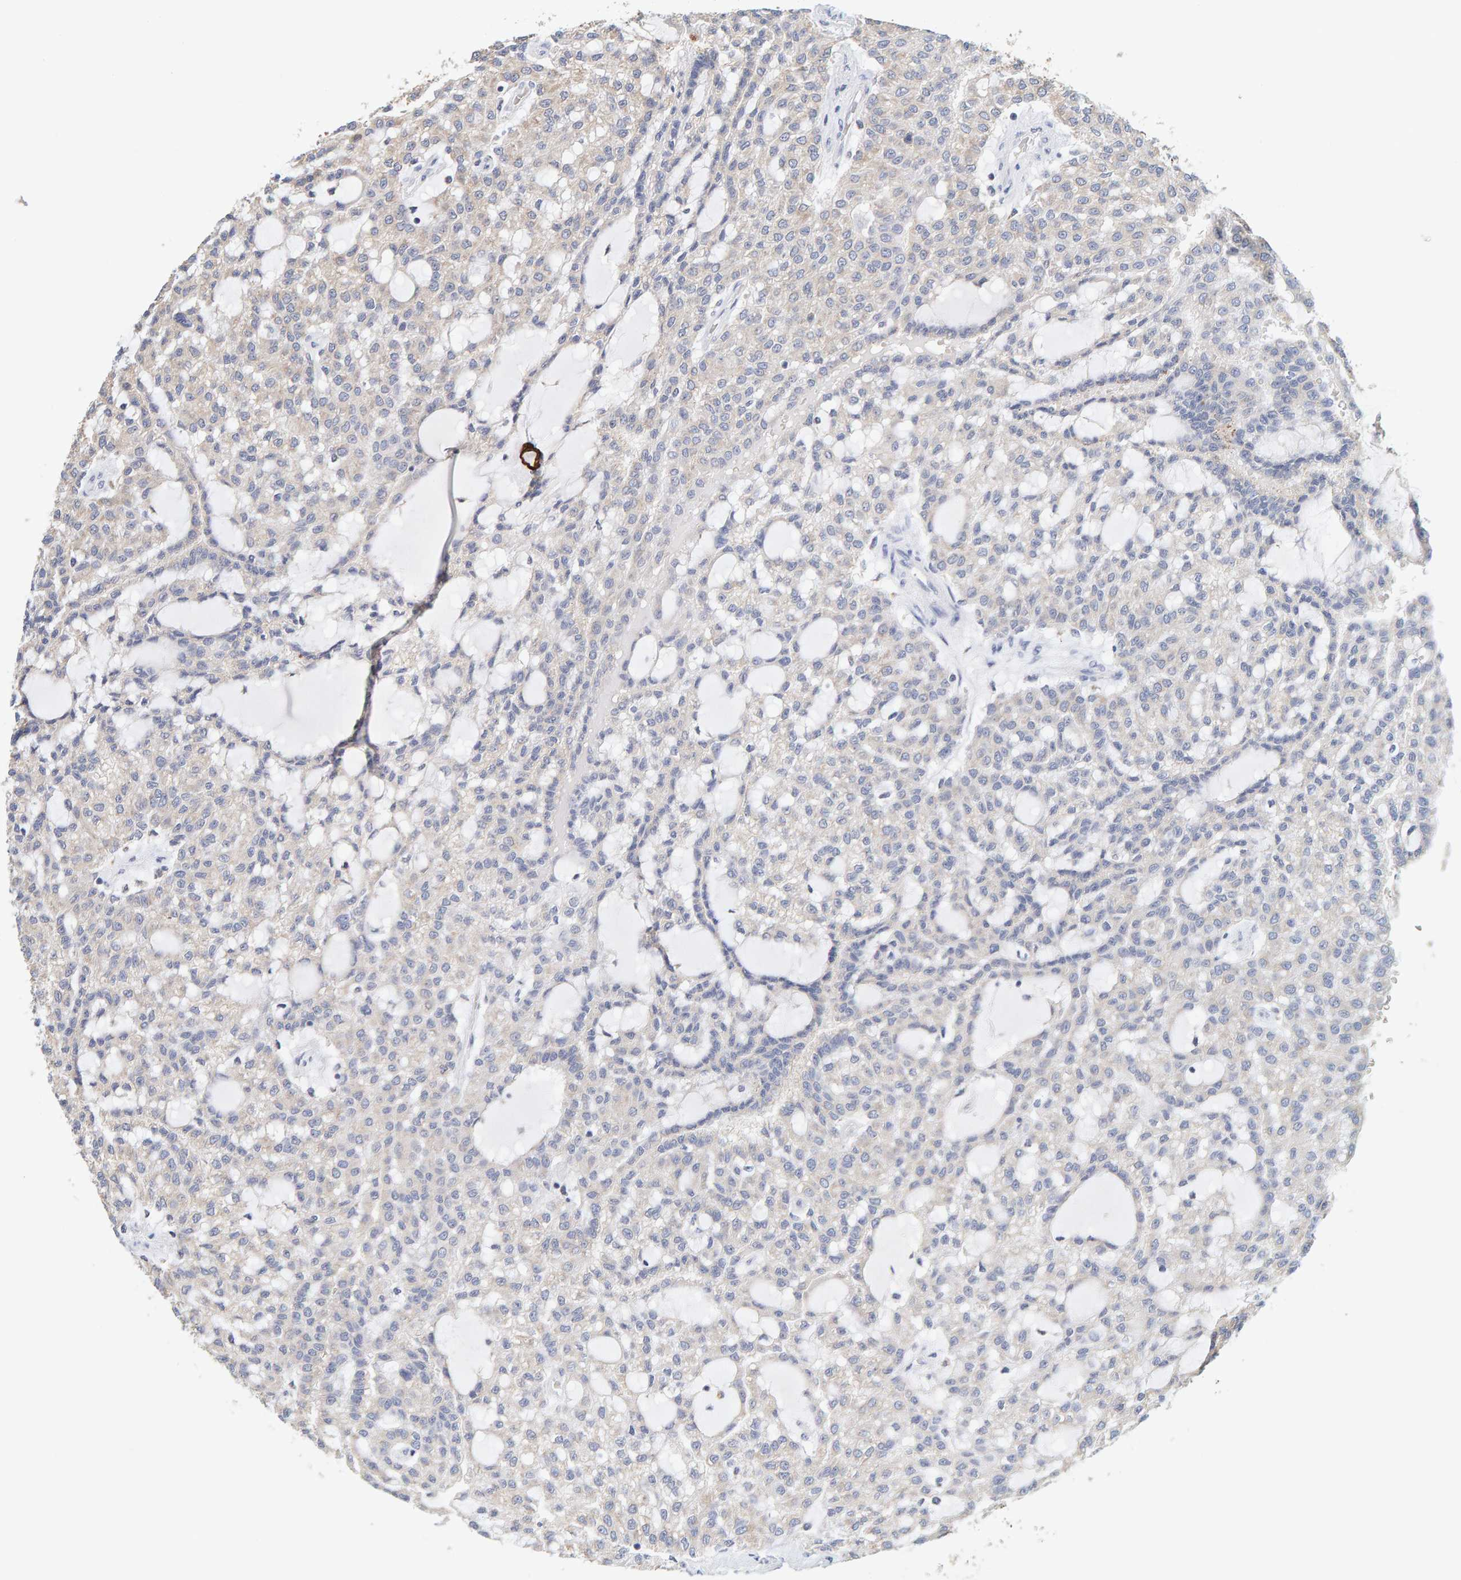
{"staining": {"intensity": "negative", "quantity": "none", "location": "none"}, "tissue": "renal cancer", "cell_type": "Tumor cells", "image_type": "cancer", "snomed": [{"axis": "morphology", "description": "Adenocarcinoma, NOS"}, {"axis": "topography", "description": "Kidney"}], "caption": "This is a histopathology image of immunohistochemistry staining of renal cancer, which shows no positivity in tumor cells.", "gene": "SGPL1", "patient": {"sex": "male", "age": 63}}